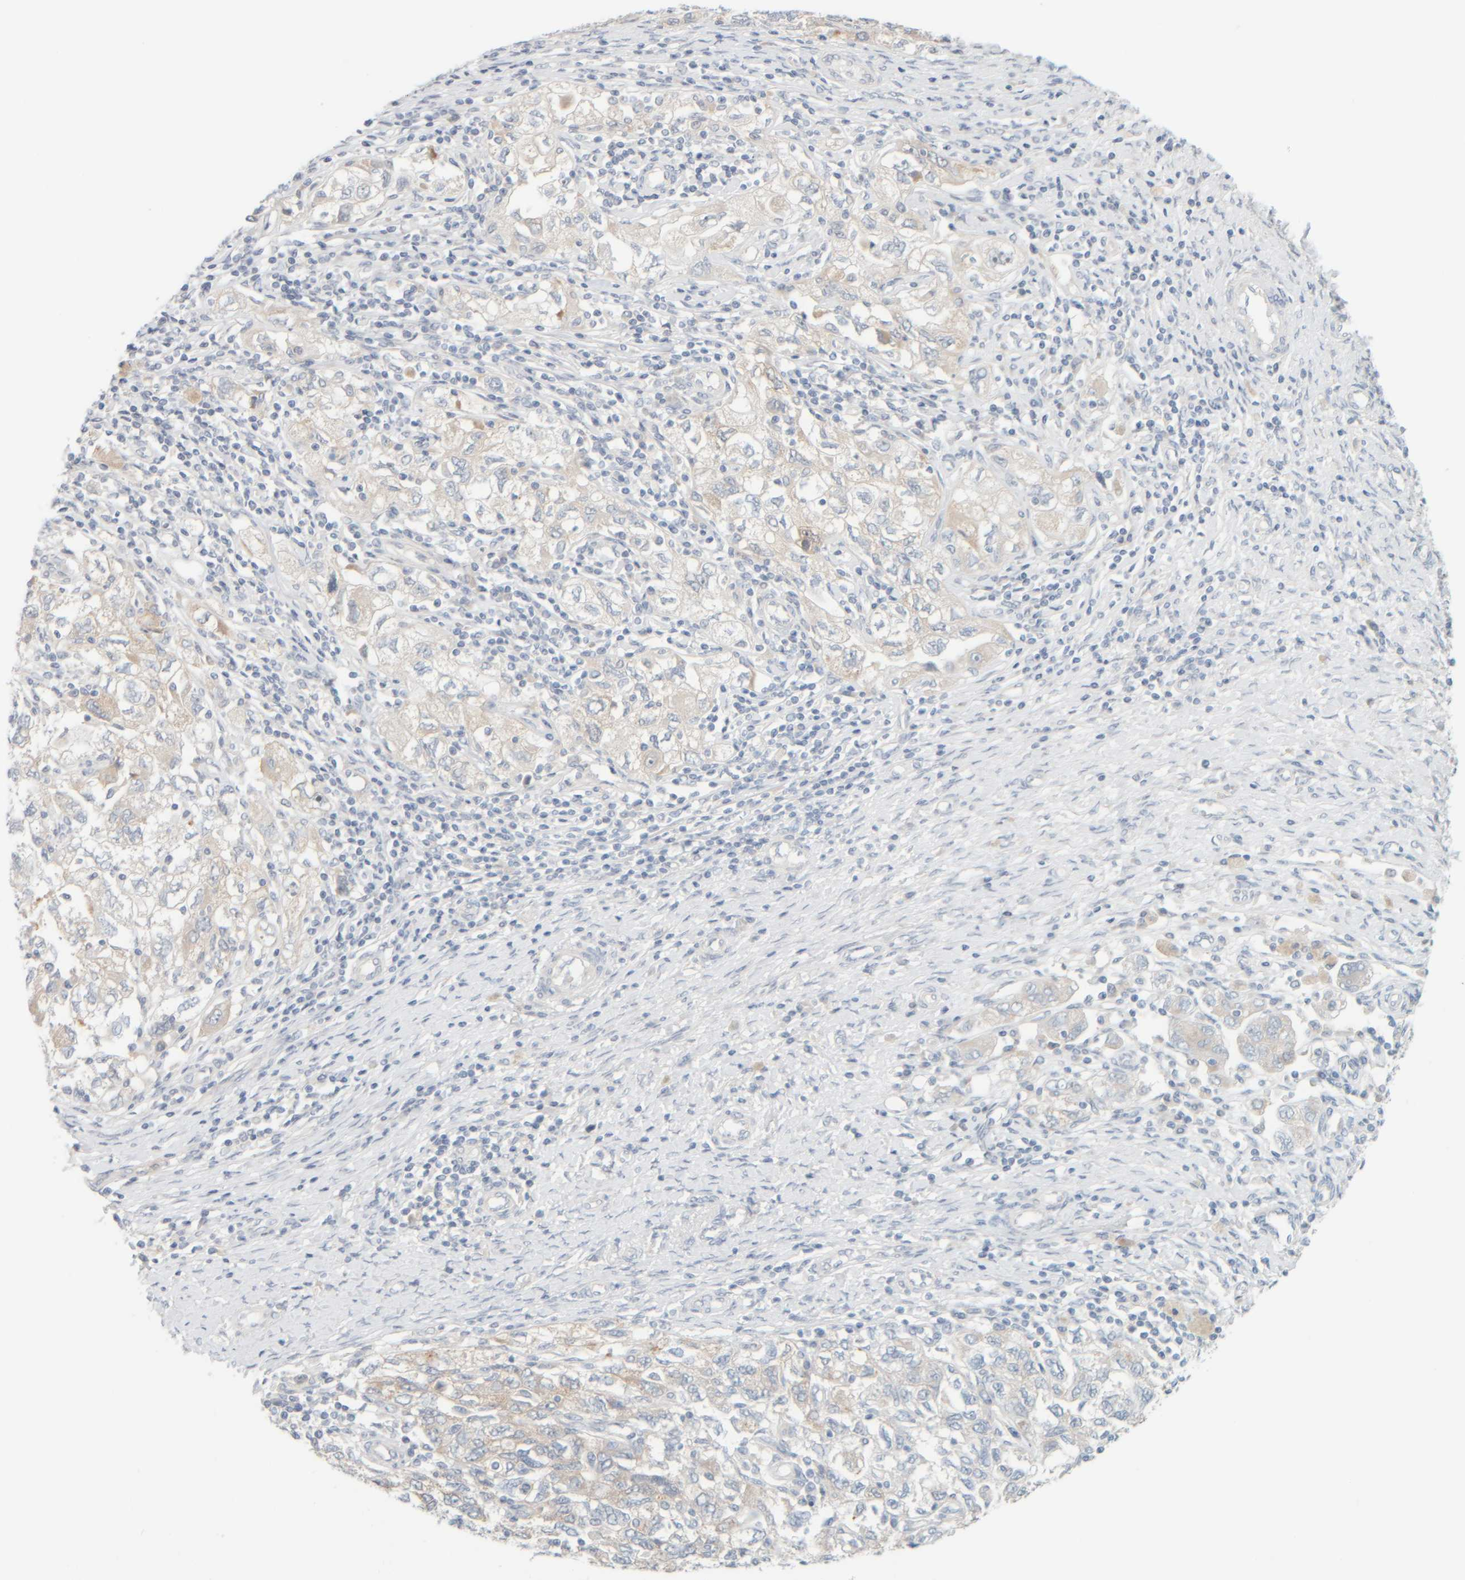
{"staining": {"intensity": "negative", "quantity": "none", "location": "none"}, "tissue": "ovarian cancer", "cell_type": "Tumor cells", "image_type": "cancer", "snomed": [{"axis": "morphology", "description": "Carcinoma, NOS"}, {"axis": "morphology", "description": "Cystadenocarcinoma, serous, NOS"}, {"axis": "topography", "description": "Ovary"}], "caption": "IHC of ovarian cancer displays no staining in tumor cells.", "gene": "PTGES3L-AARSD1", "patient": {"sex": "female", "age": 69}}